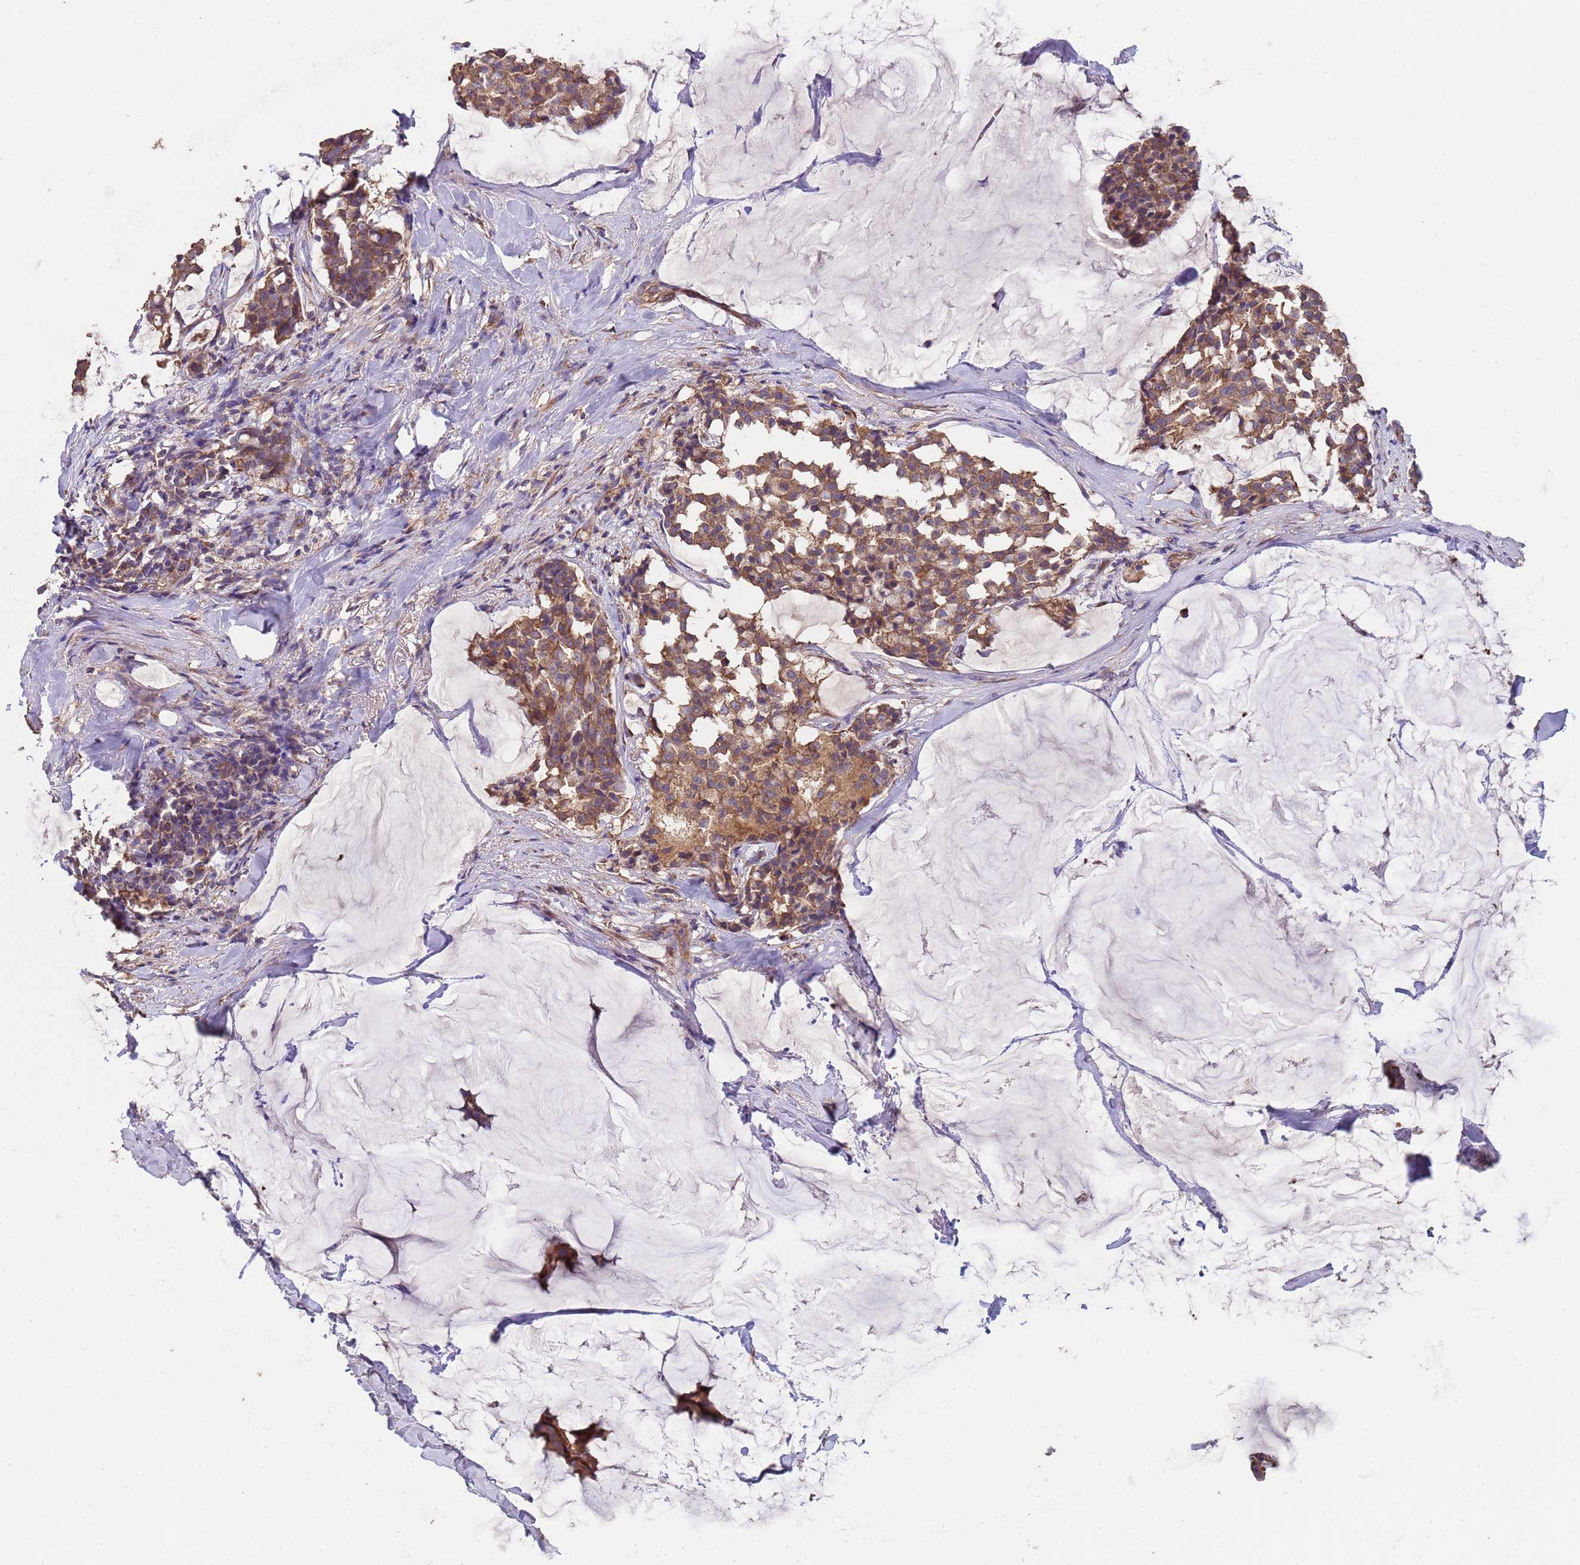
{"staining": {"intensity": "moderate", "quantity": ">75%", "location": "cytoplasmic/membranous"}, "tissue": "breast cancer", "cell_type": "Tumor cells", "image_type": "cancer", "snomed": [{"axis": "morphology", "description": "Duct carcinoma"}, {"axis": "topography", "description": "Breast"}], "caption": "Moderate cytoplasmic/membranous expression is seen in approximately >75% of tumor cells in intraductal carcinoma (breast). The staining was performed using DAB (3,3'-diaminobenzidine) to visualize the protein expression in brown, while the nuclei were stained in blue with hematoxylin (Magnification: 20x).", "gene": "EEF1AKMT1", "patient": {"sex": "female", "age": 93}}